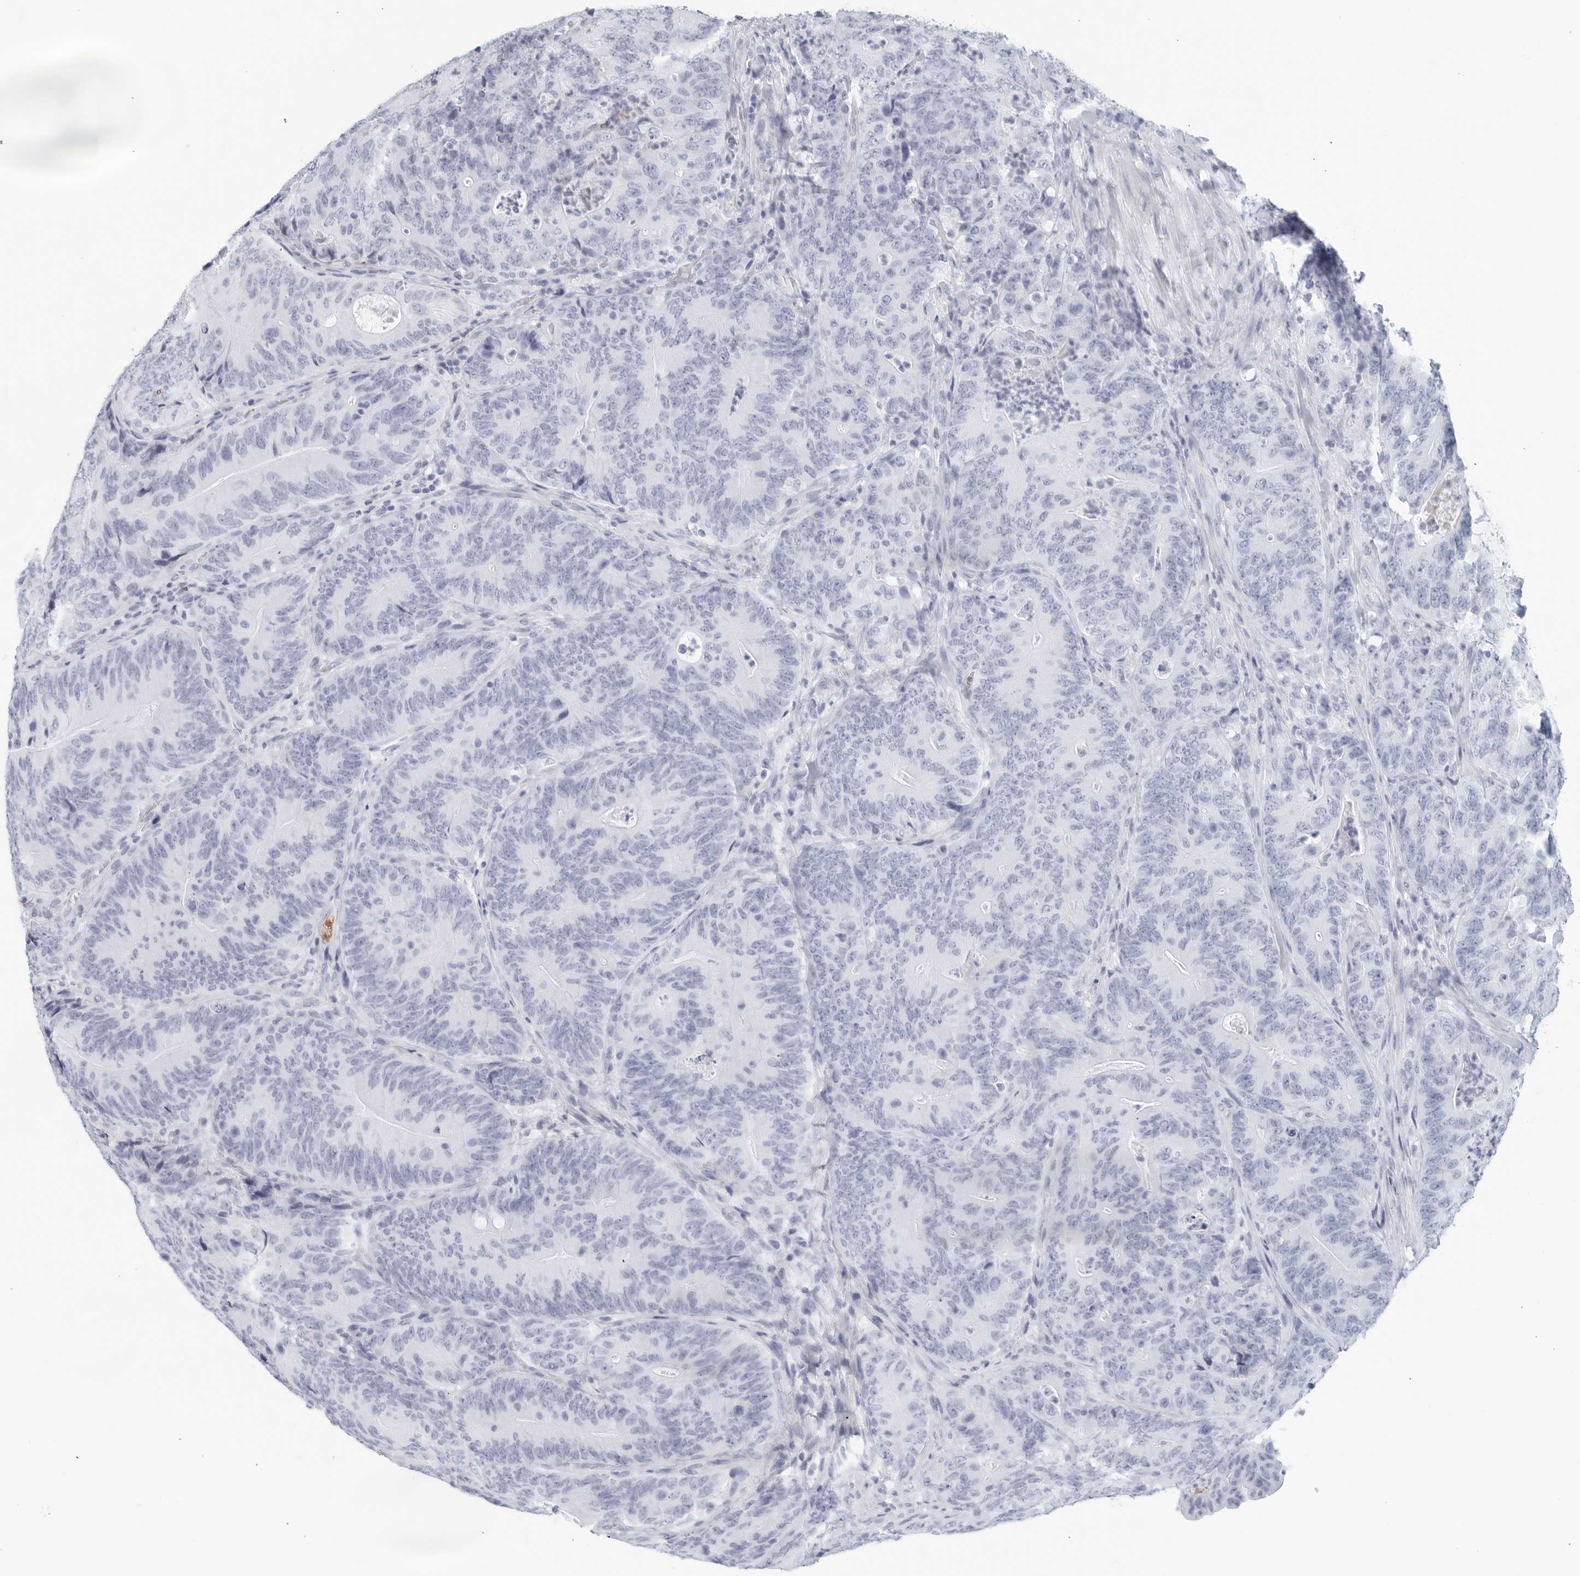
{"staining": {"intensity": "negative", "quantity": "none", "location": "none"}, "tissue": "colorectal cancer", "cell_type": "Tumor cells", "image_type": "cancer", "snomed": [{"axis": "morphology", "description": "Normal tissue, NOS"}, {"axis": "topography", "description": "Colon"}], "caption": "The photomicrograph demonstrates no staining of tumor cells in colorectal cancer.", "gene": "FGG", "patient": {"sex": "female", "age": 82}}